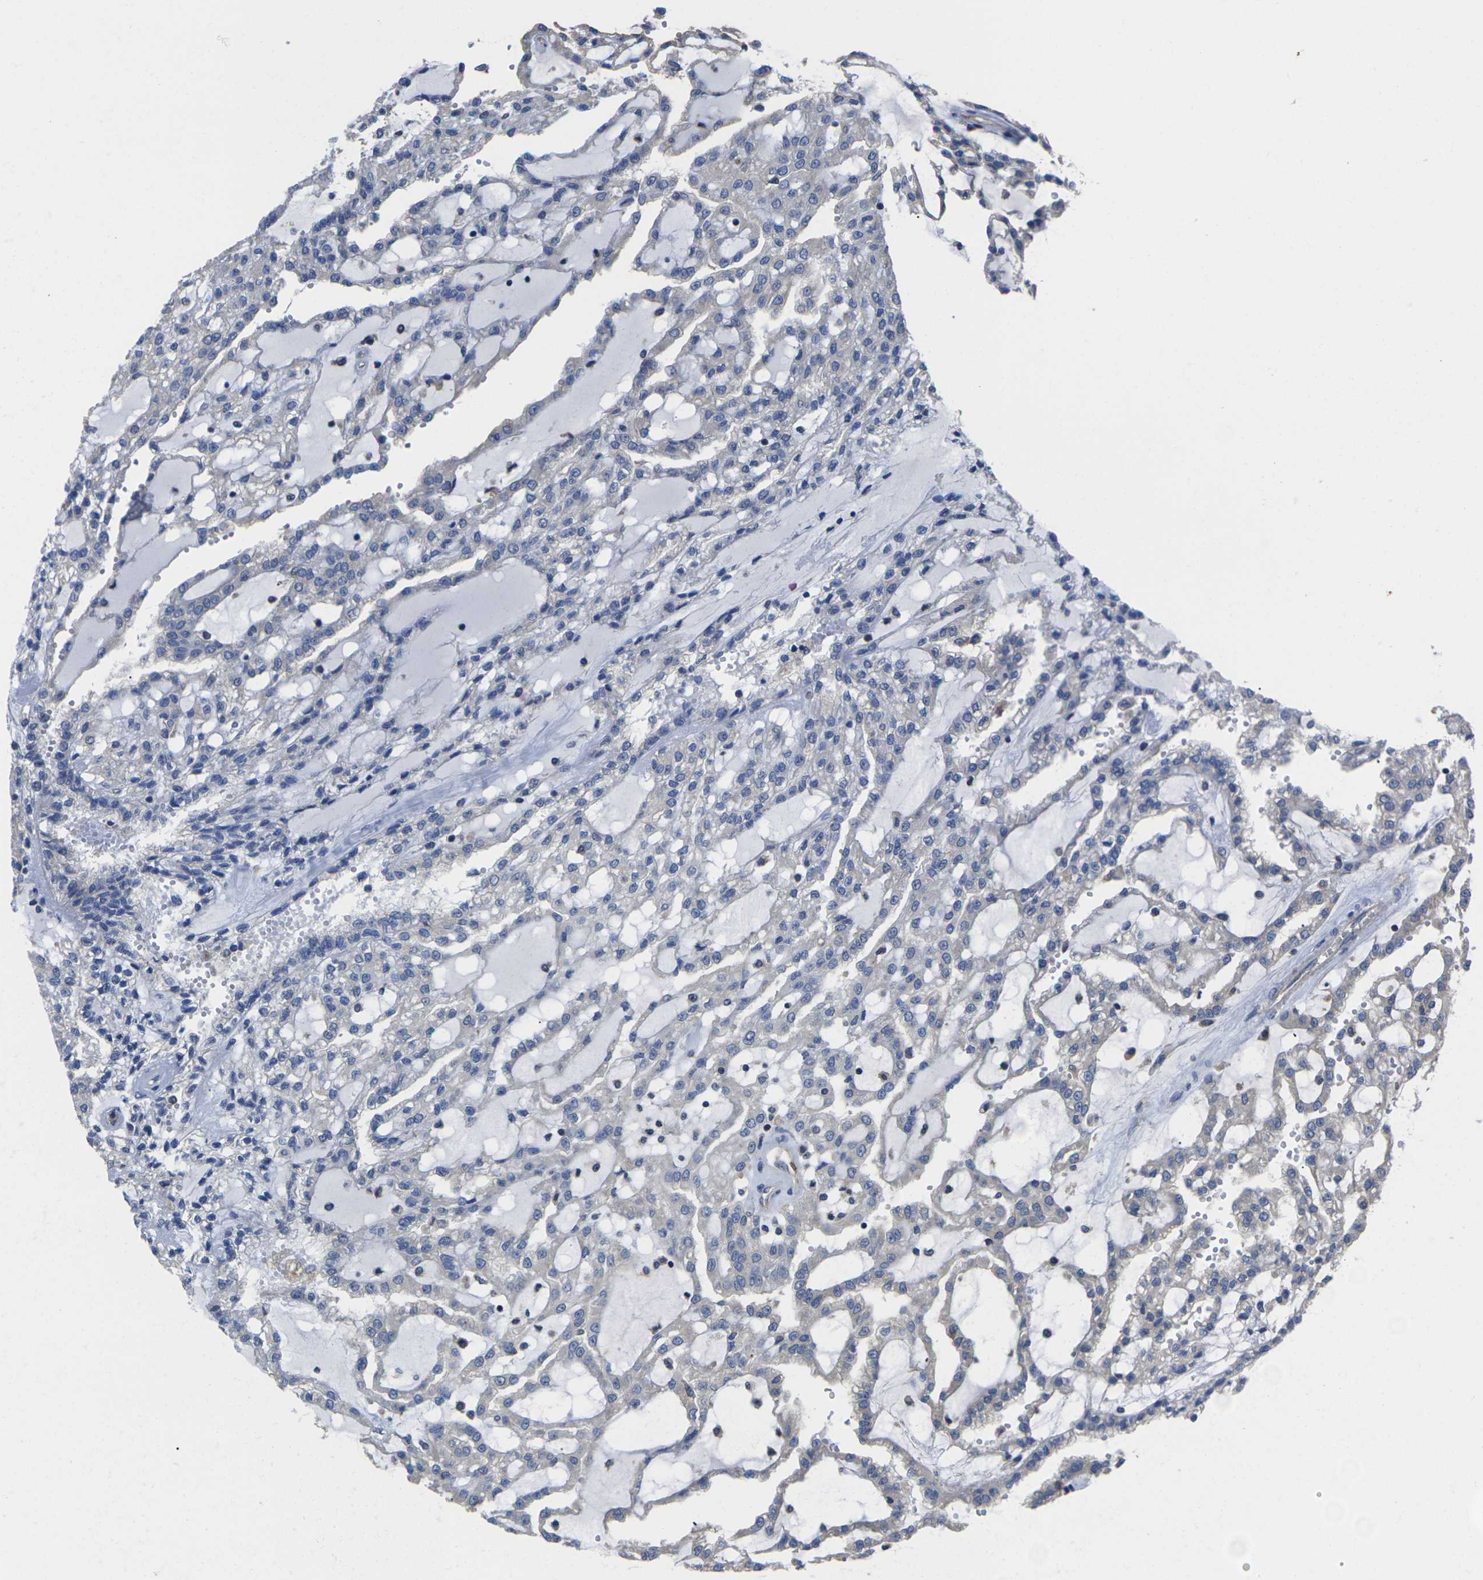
{"staining": {"intensity": "negative", "quantity": "none", "location": "none"}, "tissue": "renal cancer", "cell_type": "Tumor cells", "image_type": "cancer", "snomed": [{"axis": "morphology", "description": "Adenocarcinoma, NOS"}, {"axis": "topography", "description": "Kidney"}], "caption": "Tumor cells are negative for brown protein staining in renal cancer.", "gene": "TMCC2", "patient": {"sex": "male", "age": 63}}